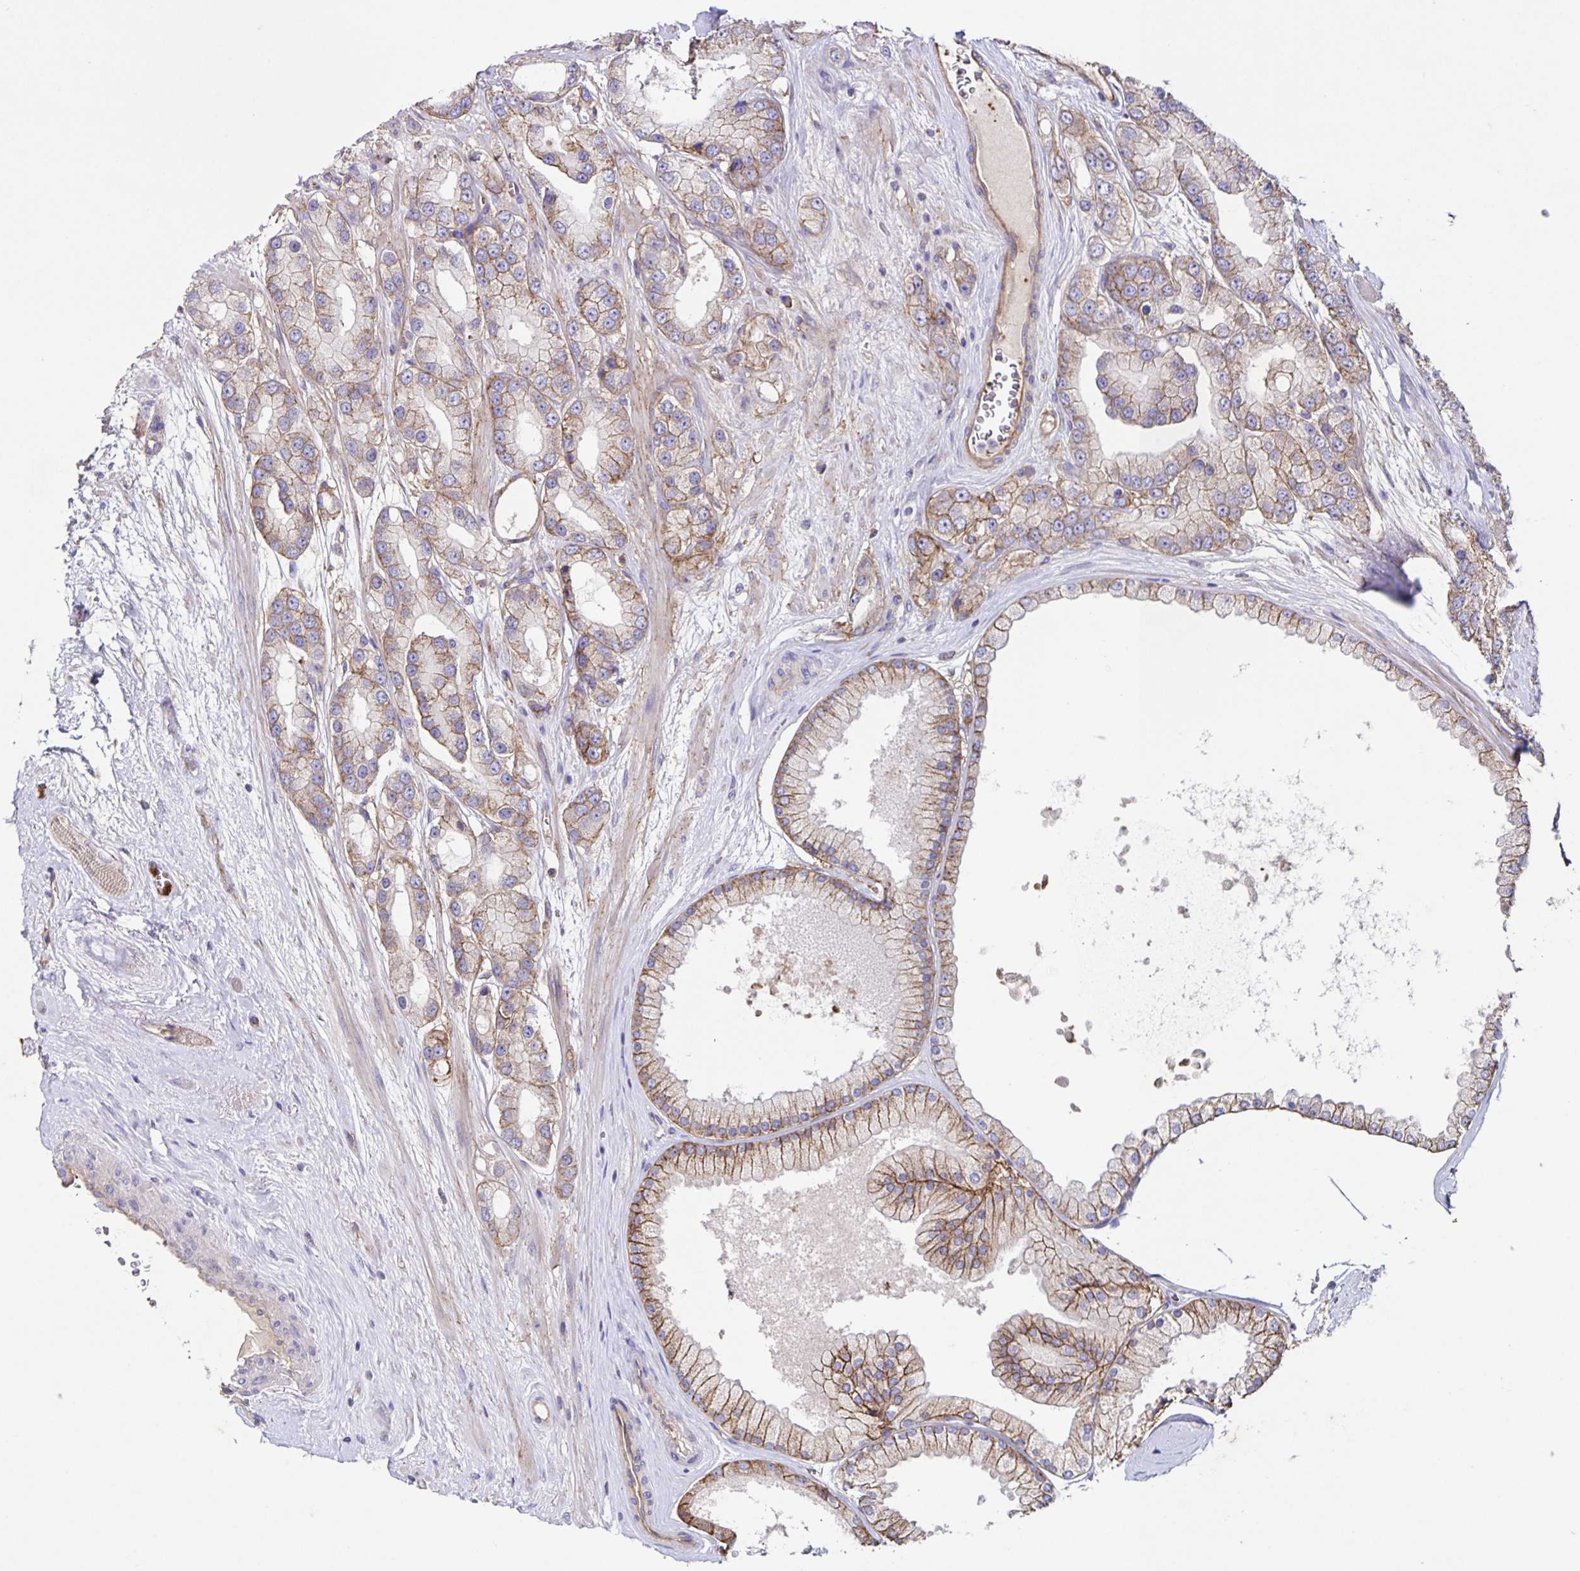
{"staining": {"intensity": "weak", "quantity": "25%-75%", "location": "cytoplasmic/membranous"}, "tissue": "prostate cancer", "cell_type": "Tumor cells", "image_type": "cancer", "snomed": [{"axis": "morphology", "description": "Adenocarcinoma, High grade"}, {"axis": "topography", "description": "Prostate"}], "caption": "This is a histology image of immunohistochemistry staining of prostate adenocarcinoma (high-grade), which shows weak expression in the cytoplasmic/membranous of tumor cells.", "gene": "ITGA2", "patient": {"sex": "male", "age": 67}}